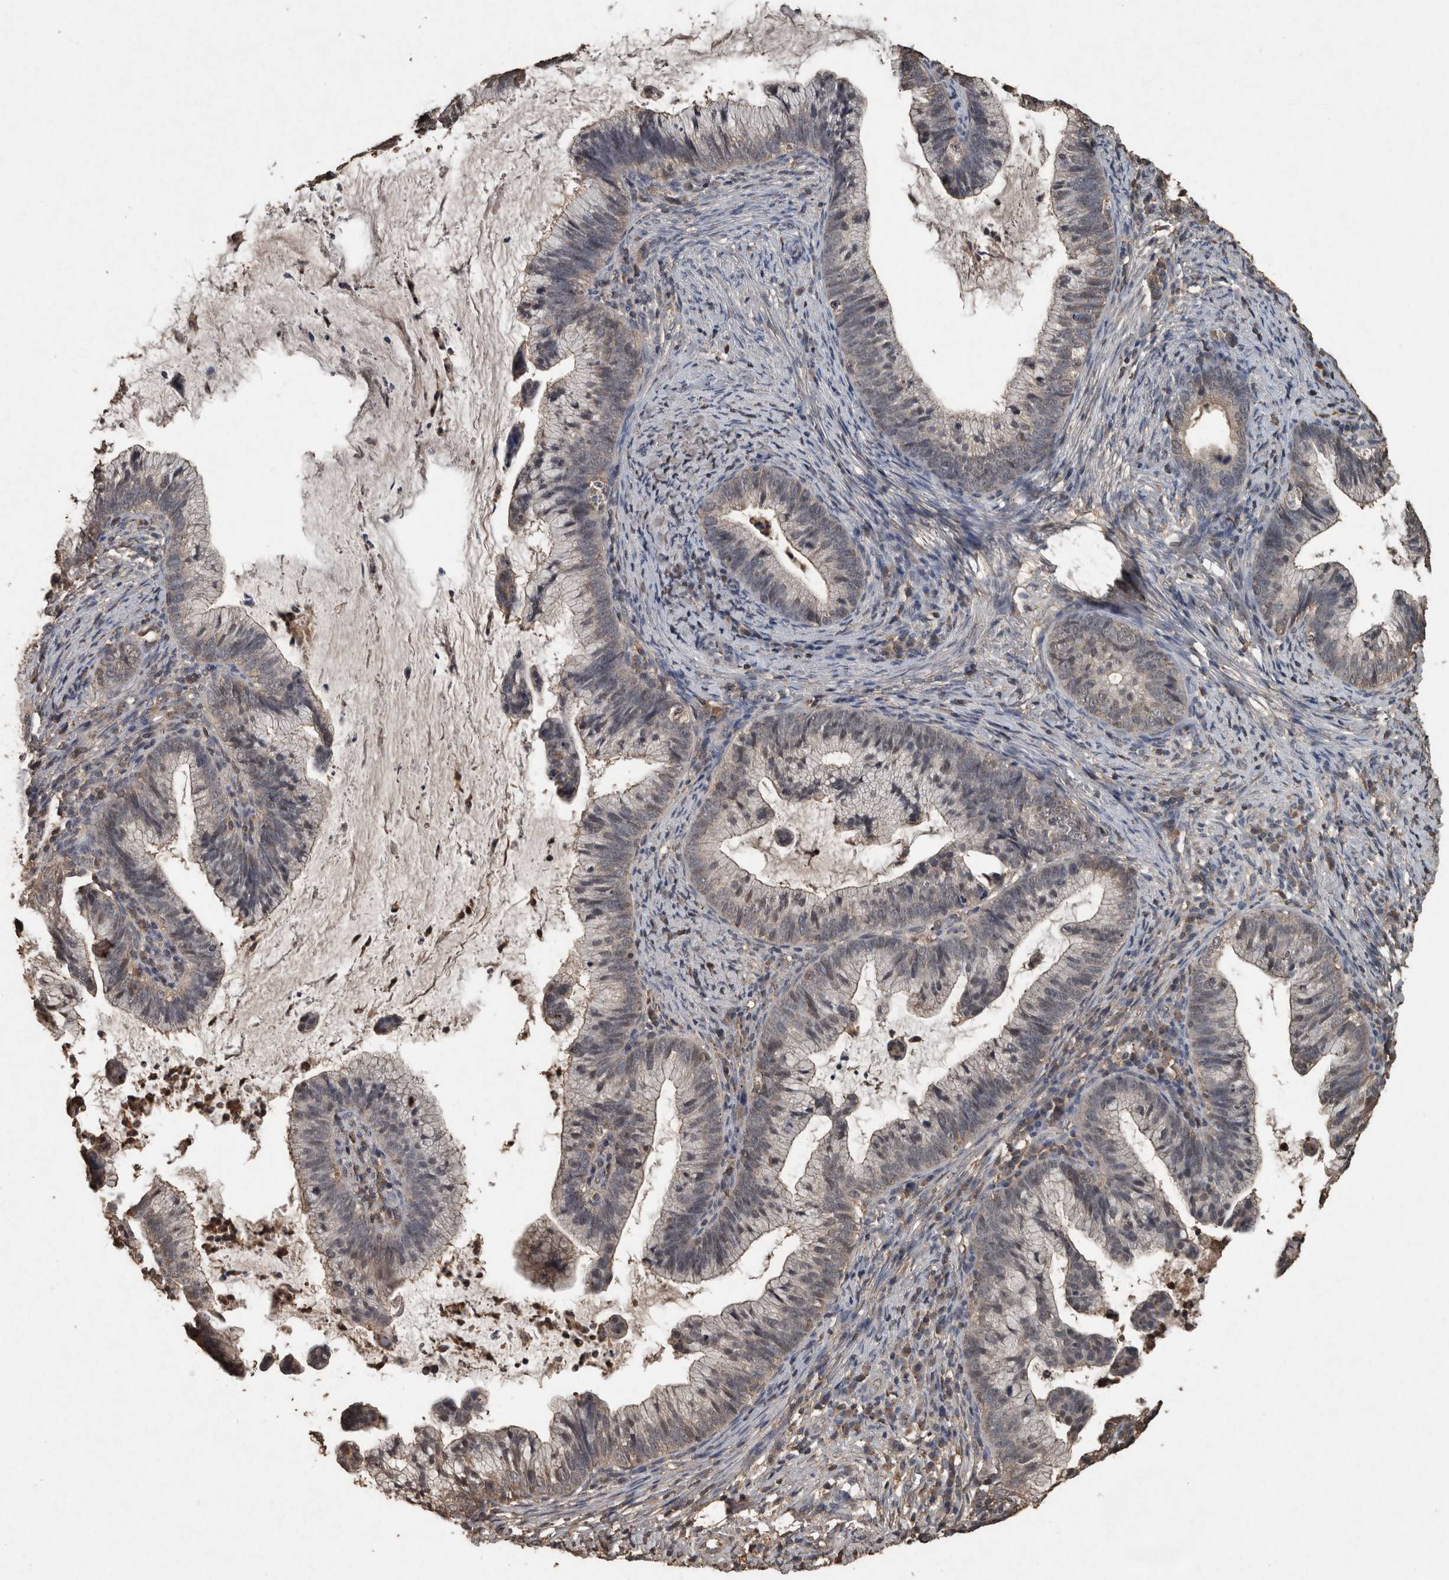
{"staining": {"intensity": "negative", "quantity": "none", "location": "none"}, "tissue": "cervical cancer", "cell_type": "Tumor cells", "image_type": "cancer", "snomed": [{"axis": "morphology", "description": "Adenocarcinoma, NOS"}, {"axis": "topography", "description": "Cervix"}], "caption": "This is an immunohistochemistry (IHC) histopathology image of adenocarcinoma (cervical). There is no staining in tumor cells.", "gene": "FGFRL1", "patient": {"sex": "female", "age": 36}}